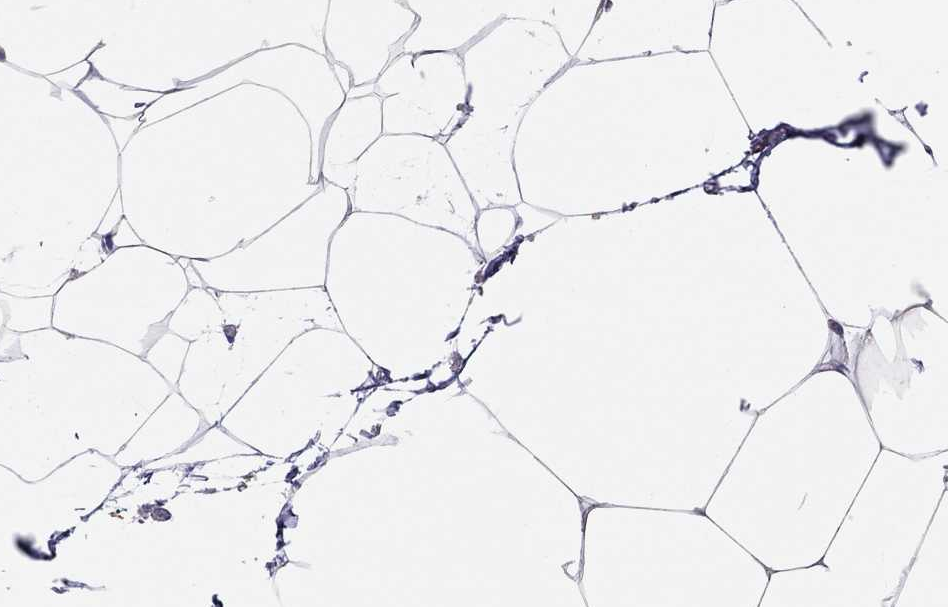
{"staining": {"intensity": "negative", "quantity": "none", "location": "none"}, "tissue": "adipose tissue", "cell_type": "Adipocytes", "image_type": "normal", "snomed": [{"axis": "morphology", "description": "Normal tissue, NOS"}, {"axis": "topography", "description": "Adipose tissue"}], "caption": "Photomicrograph shows no significant protein positivity in adipocytes of unremarkable adipose tissue. (Brightfield microscopy of DAB (3,3'-diaminobenzidine) immunohistochemistry at high magnification).", "gene": "ADORA2A", "patient": {"sex": "male", "age": 57}}